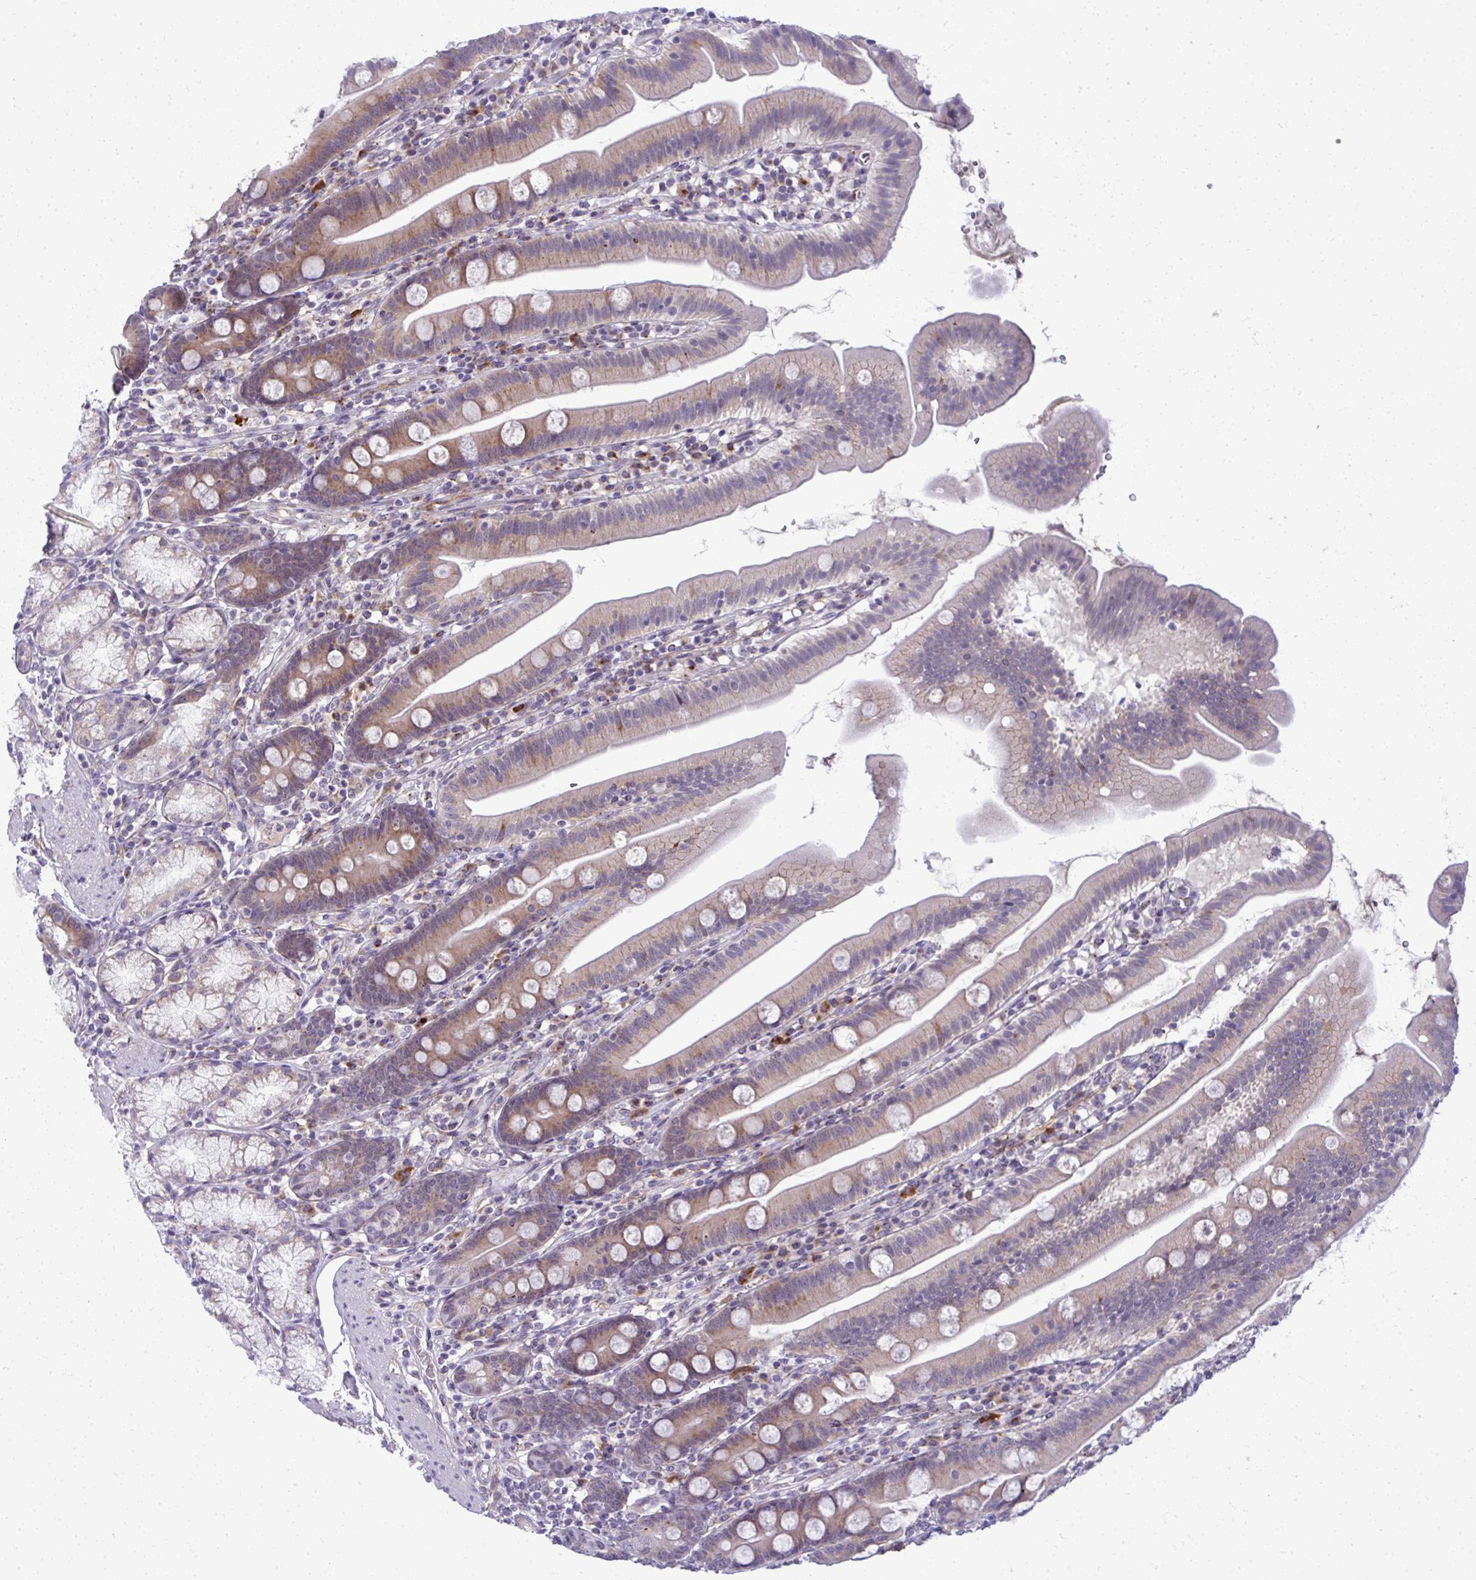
{"staining": {"intensity": "moderate", "quantity": ">75%", "location": "cytoplasmic/membranous"}, "tissue": "duodenum", "cell_type": "Glandular cells", "image_type": "normal", "snomed": [{"axis": "morphology", "description": "Normal tissue, NOS"}, {"axis": "topography", "description": "Duodenum"}], "caption": "IHC of unremarkable duodenum displays medium levels of moderate cytoplasmic/membranous expression in approximately >75% of glandular cells. (brown staining indicates protein expression, while blue staining denotes nuclei).", "gene": "DTX4", "patient": {"sex": "female", "age": 67}}